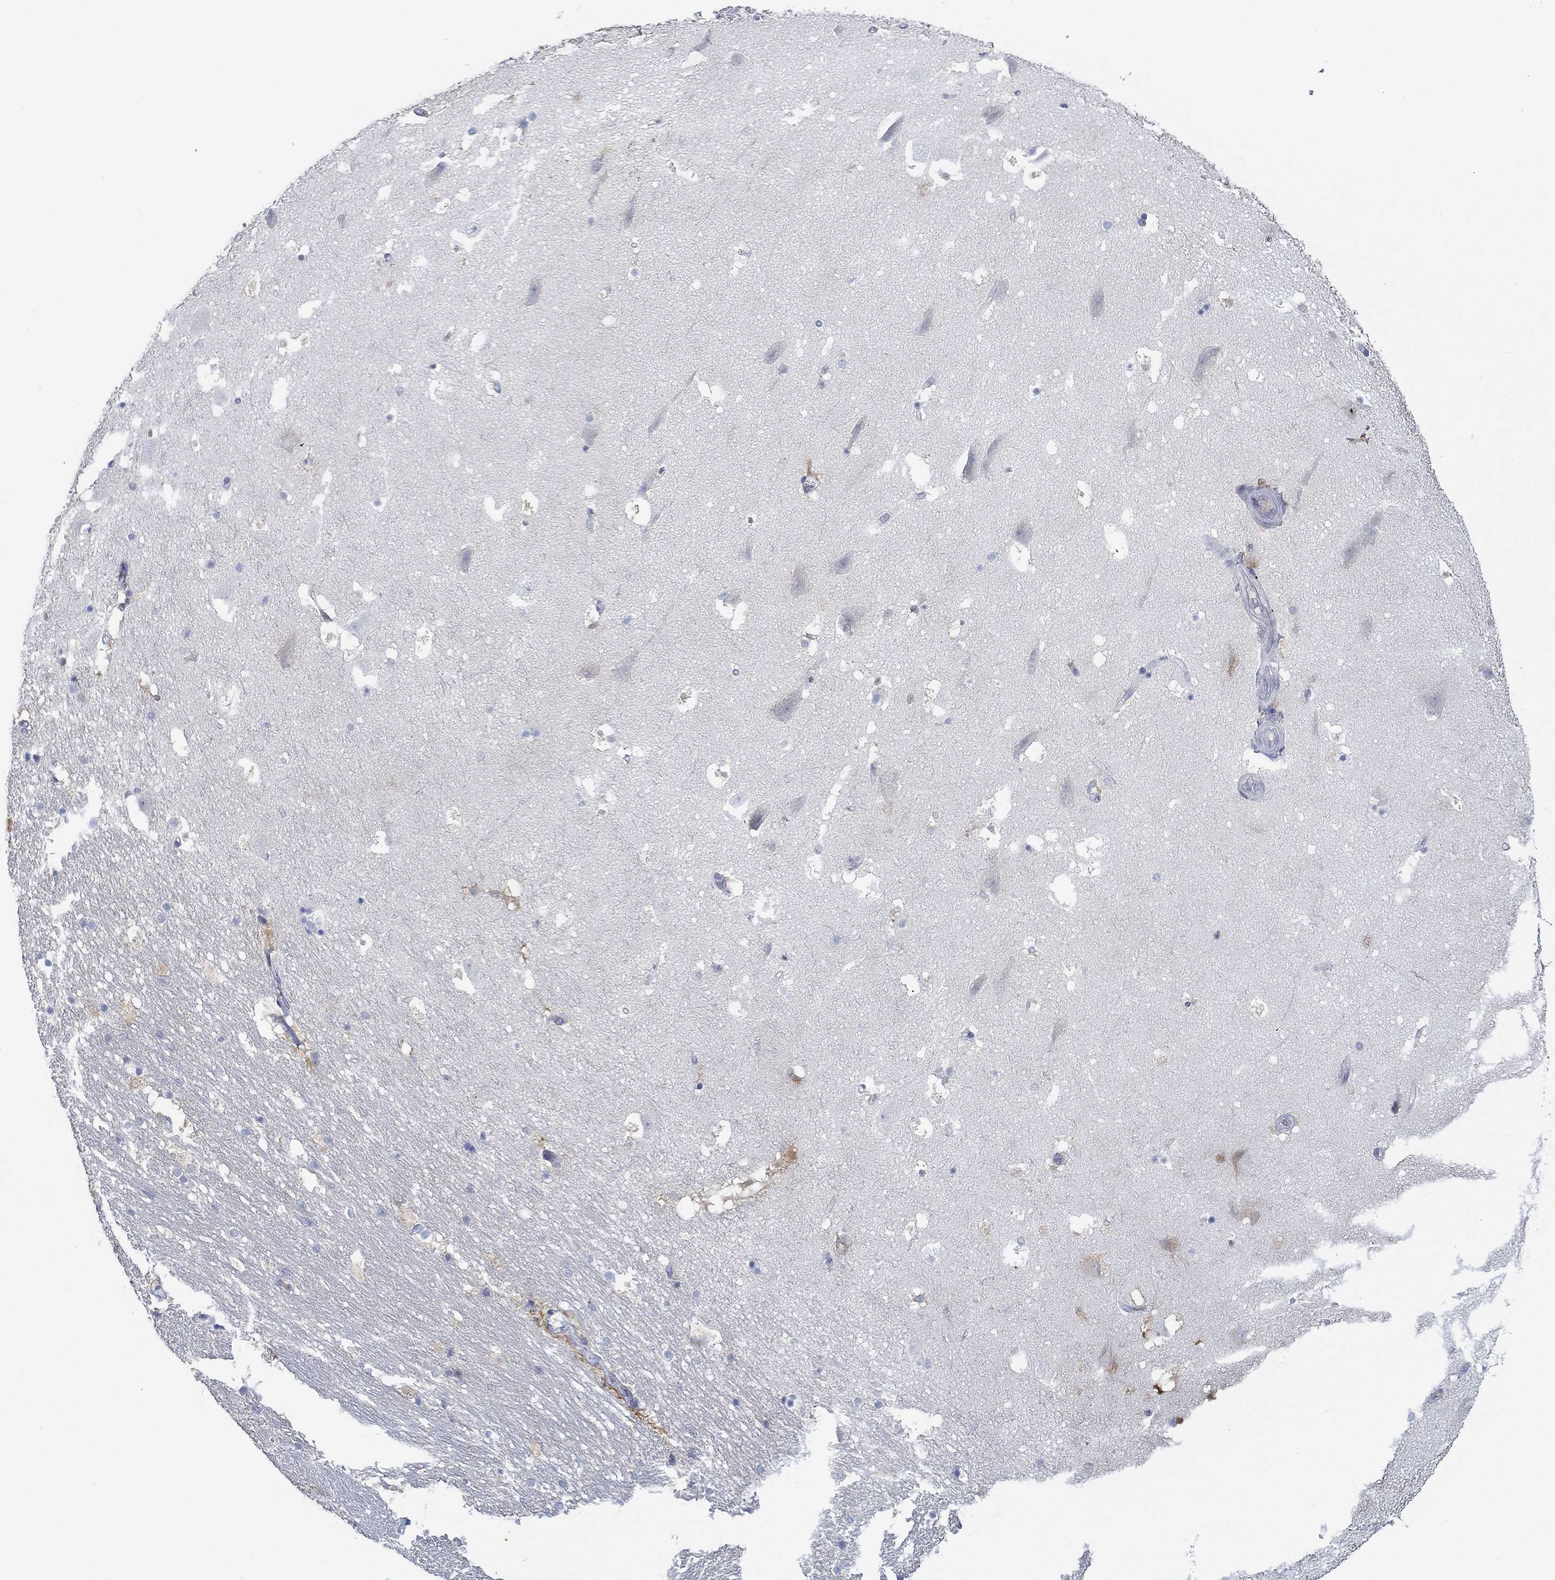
{"staining": {"intensity": "strong", "quantity": "<25%", "location": "cytoplasmic/membranous"}, "tissue": "hippocampus", "cell_type": "Glial cells", "image_type": "normal", "snomed": [{"axis": "morphology", "description": "Normal tissue, NOS"}, {"axis": "topography", "description": "Hippocampus"}], "caption": "A brown stain highlights strong cytoplasmic/membranous expression of a protein in glial cells of benign hippocampus.", "gene": "SLC27A3", "patient": {"sex": "male", "age": 51}}